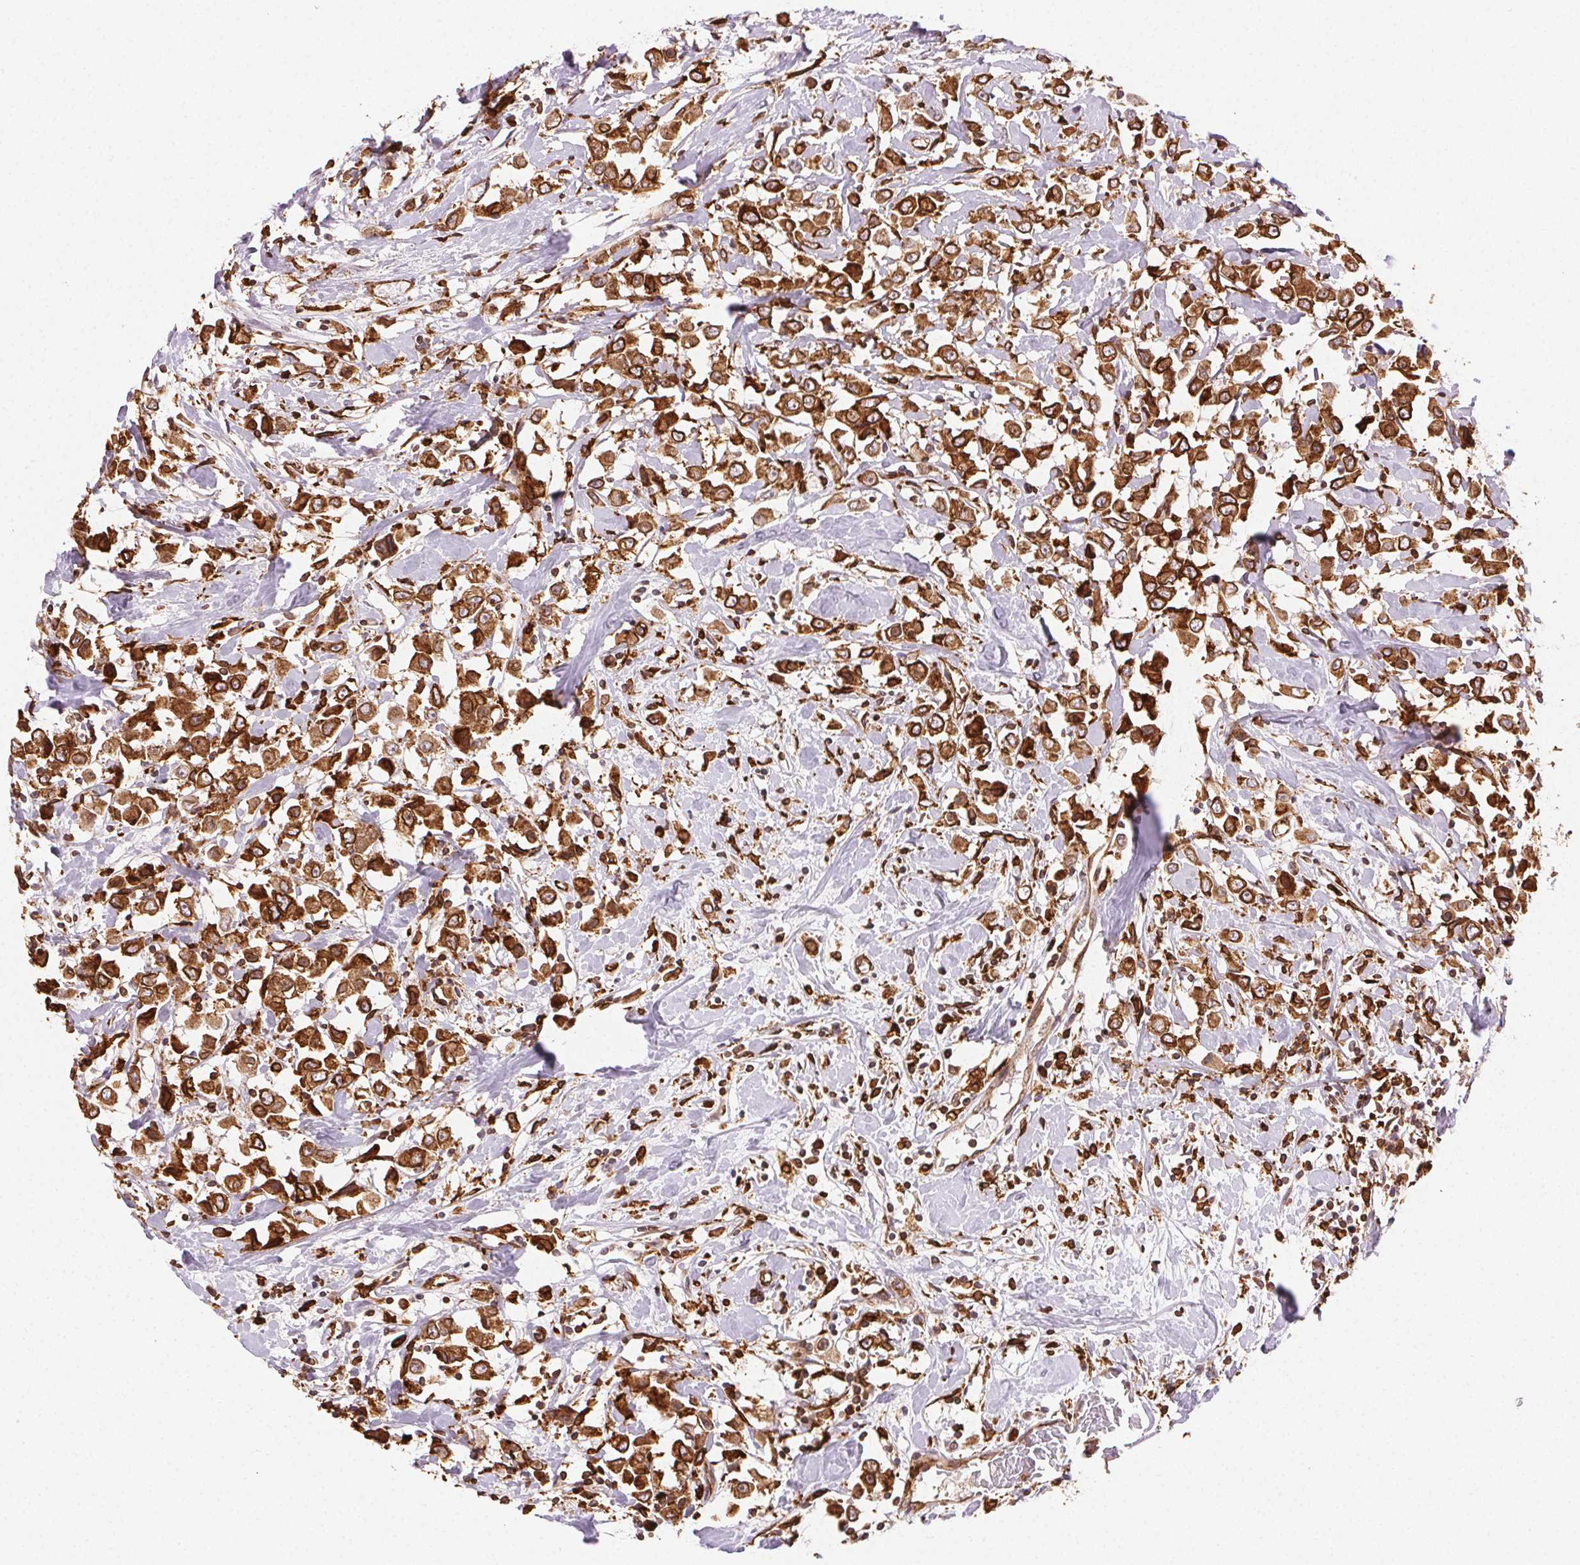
{"staining": {"intensity": "strong", "quantity": ">75%", "location": "cytoplasmic/membranous"}, "tissue": "breast cancer", "cell_type": "Tumor cells", "image_type": "cancer", "snomed": [{"axis": "morphology", "description": "Duct carcinoma"}, {"axis": "topography", "description": "Breast"}], "caption": "Brown immunohistochemical staining in human breast cancer reveals strong cytoplasmic/membranous positivity in about >75% of tumor cells. Immunohistochemistry (ihc) stains the protein of interest in brown and the nuclei are stained blue.", "gene": "RNASET2", "patient": {"sex": "female", "age": 61}}